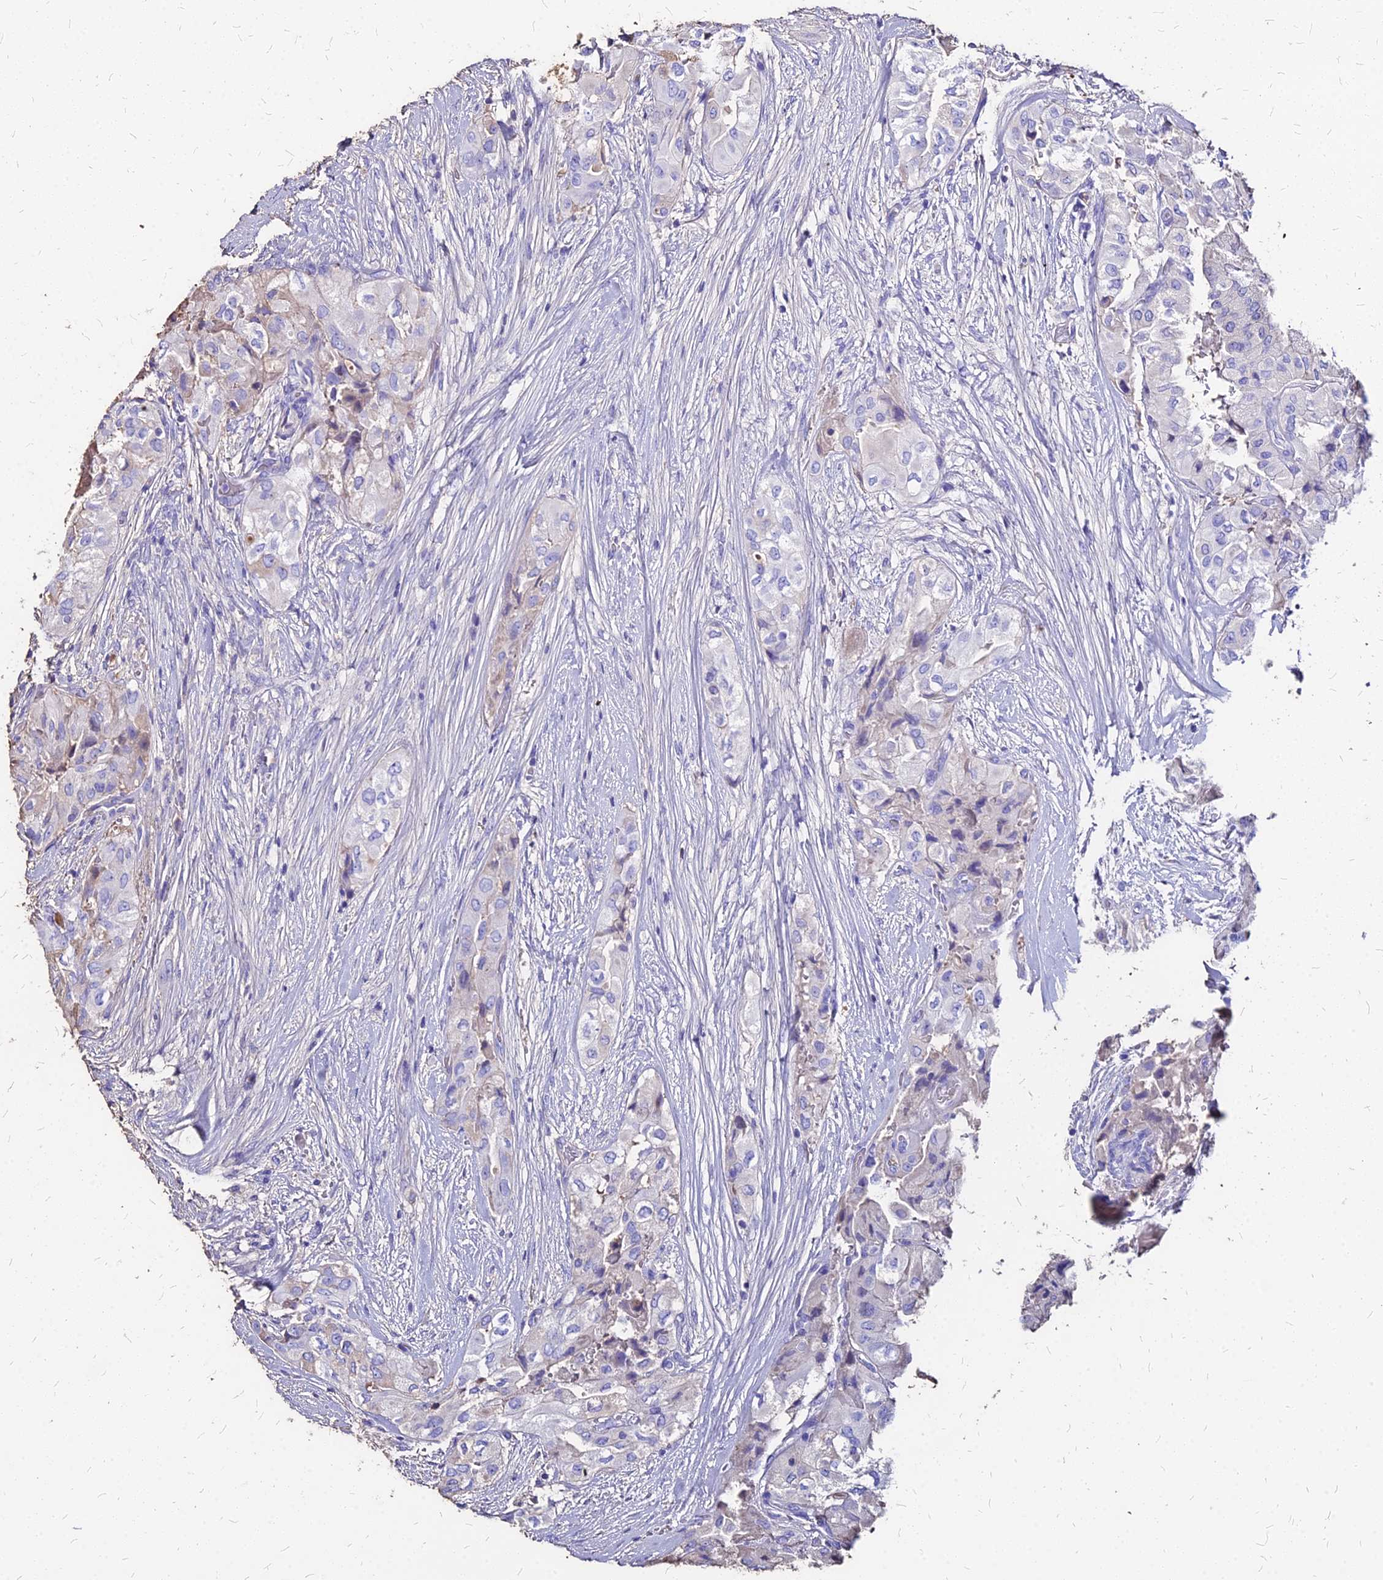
{"staining": {"intensity": "negative", "quantity": "none", "location": "none"}, "tissue": "thyroid cancer", "cell_type": "Tumor cells", "image_type": "cancer", "snomed": [{"axis": "morphology", "description": "Papillary adenocarcinoma, NOS"}, {"axis": "topography", "description": "Thyroid gland"}], "caption": "DAB (3,3'-diaminobenzidine) immunohistochemical staining of thyroid papillary adenocarcinoma shows no significant positivity in tumor cells.", "gene": "NME5", "patient": {"sex": "female", "age": 59}}